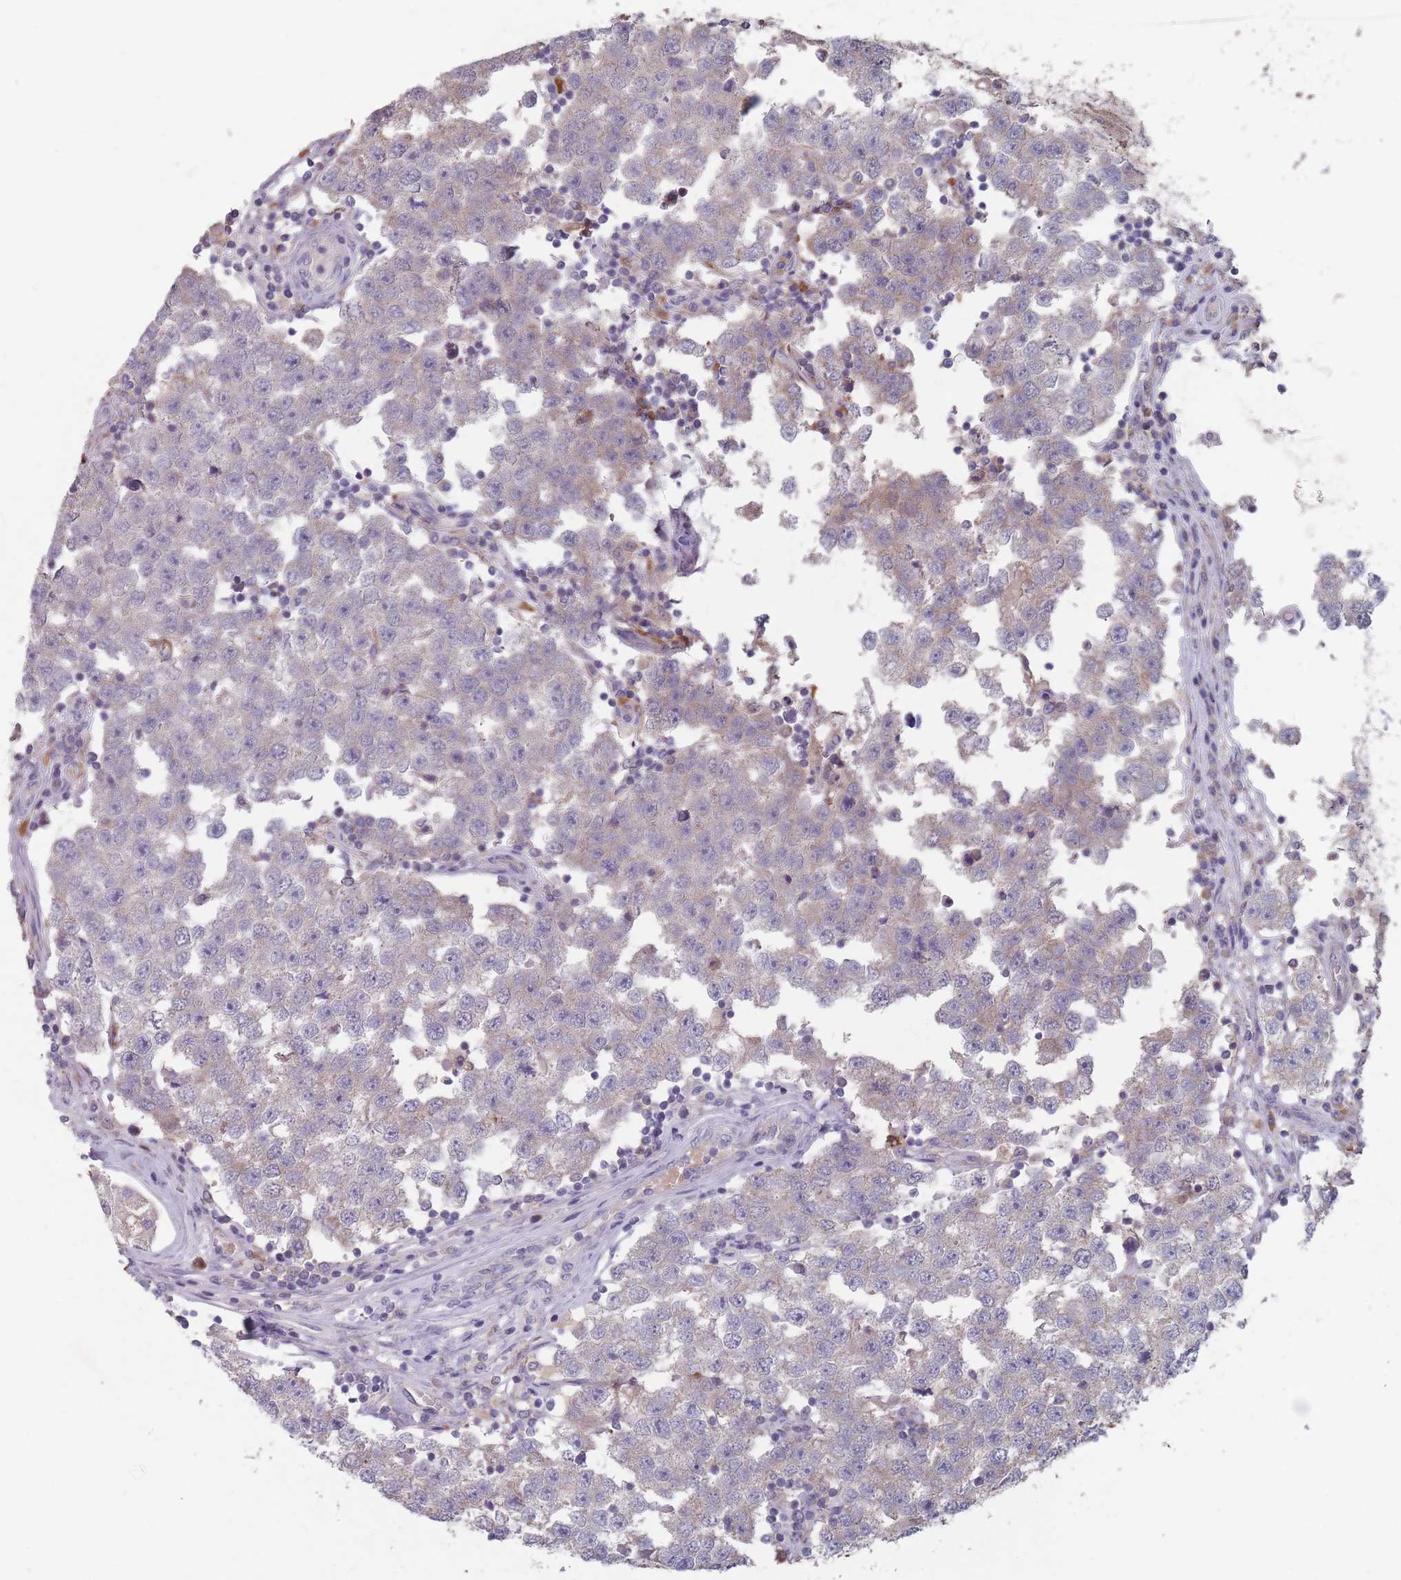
{"staining": {"intensity": "weak", "quantity": "<25%", "location": "cytoplasmic/membranous"}, "tissue": "testis cancer", "cell_type": "Tumor cells", "image_type": "cancer", "snomed": [{"axis": "morphology", "description": "Seminoma, NOS"}, {"axis": "topography", "description": "Testis"}], "caption": "Immunohistochemistry image of testis cancer stained for a protein (brown), which displays no expression in tumor cells. (Stains: DAB (3,3'-diaminobenzidine) immunohistochemistry (IHC) with hematoxylin counter stain, Microscopy: brightfield microscopy at high magnification).", "gene": "PEX7", "patient": {"sex": "male", "age": 34}}